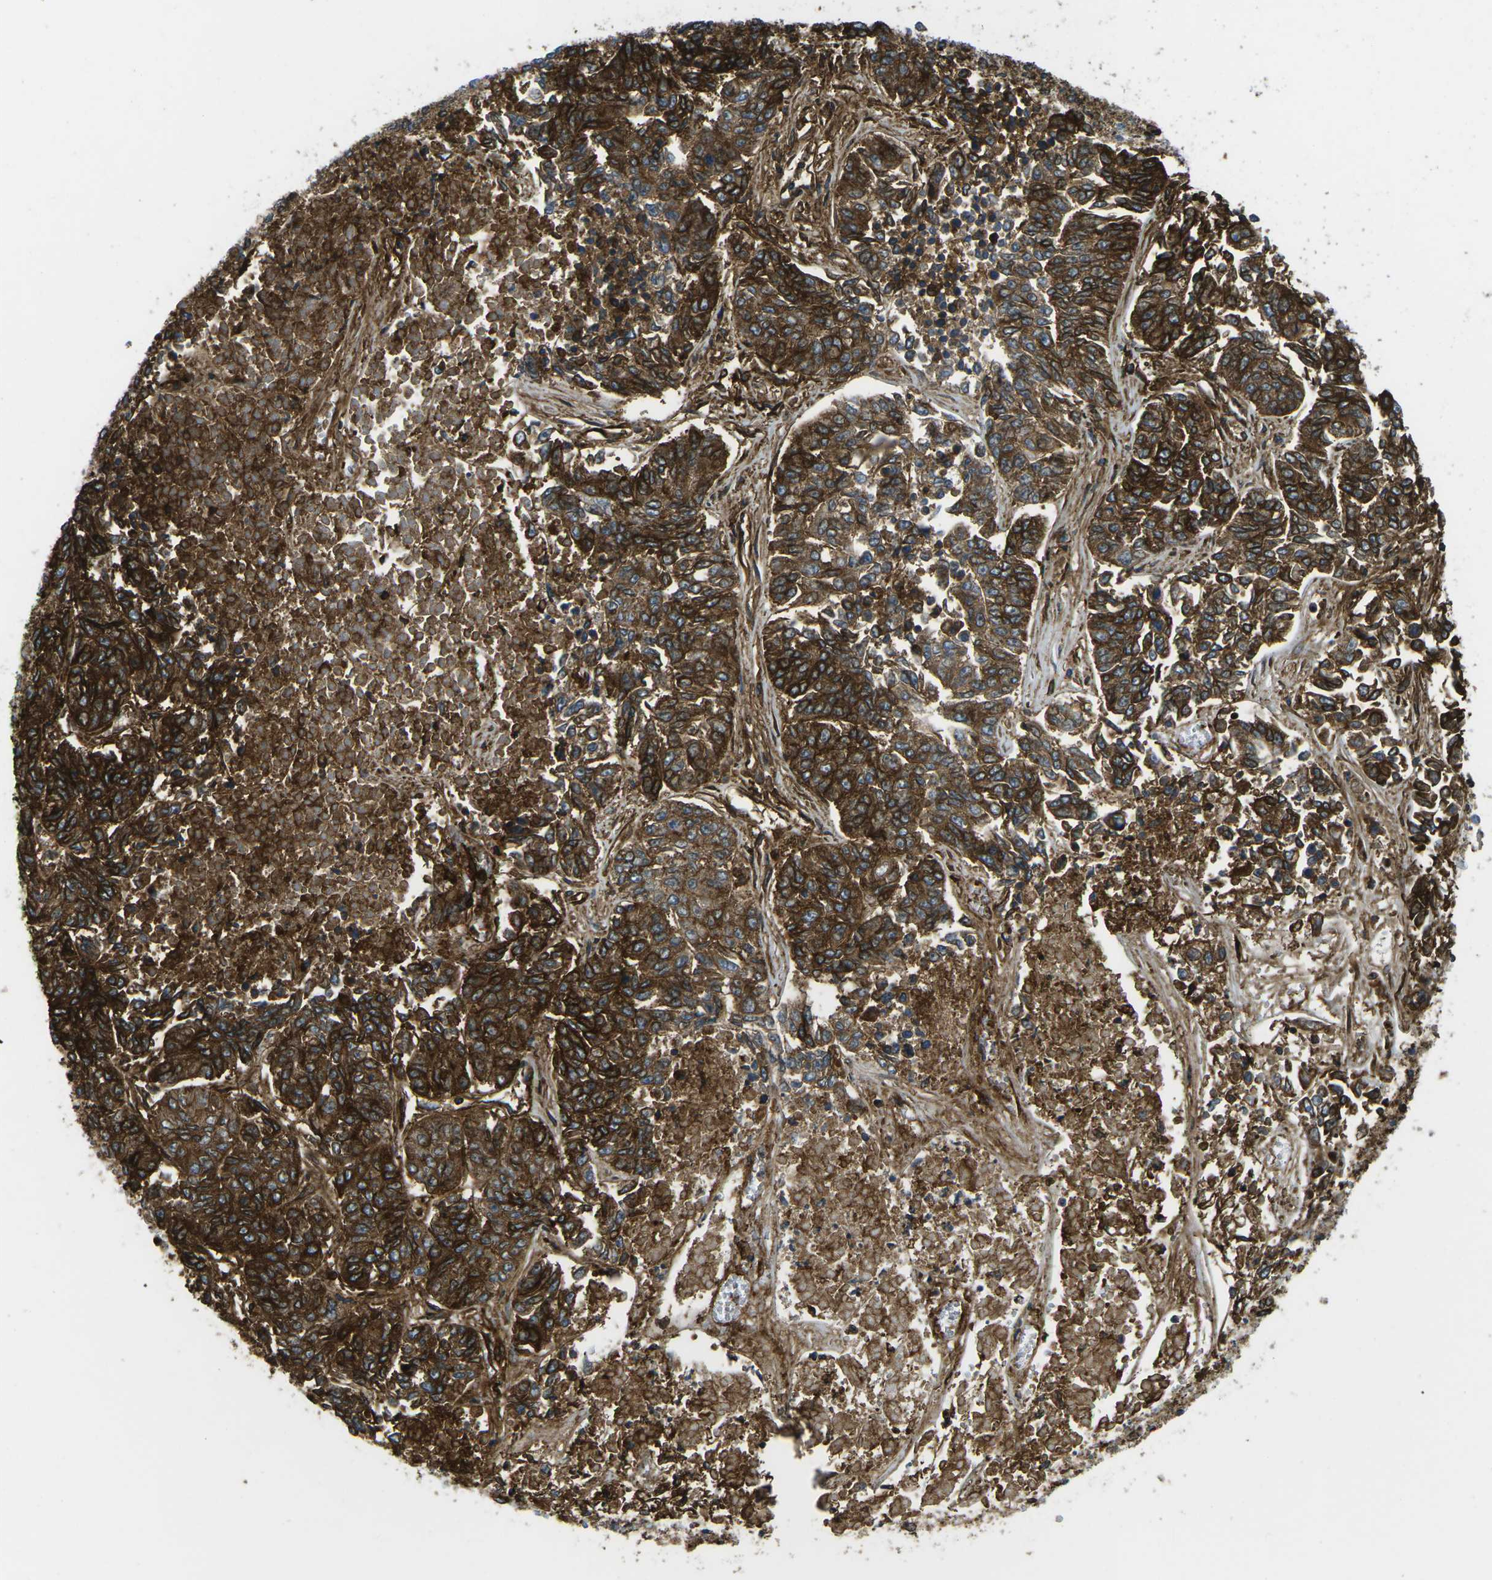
{"staining": {"intensity": "strong", "quantity": ">75%", "location": "cytoplasmic/membranous"}, "tissue": "lung cancer", "cell_type": "Tumor cells", "image_type": "cancer", "snomed": [{"axis": "morphology", "description": "Adenocarcinoma, NOS"}, {"axis": "topography", "description": "Lung"}], "caption": "A high-resolution photomicrograph shows immunohistochemistry (IHC) staining of lung cancer (adenocarcinoma), which exhibits strong cytoplasmic/membranous positivity in about >75% of tumor cells. (DAB IHC with brightfield microscopy, high magnification).", "gene": "HLA-B", "patient": {"sex": "male", "age": 84}}